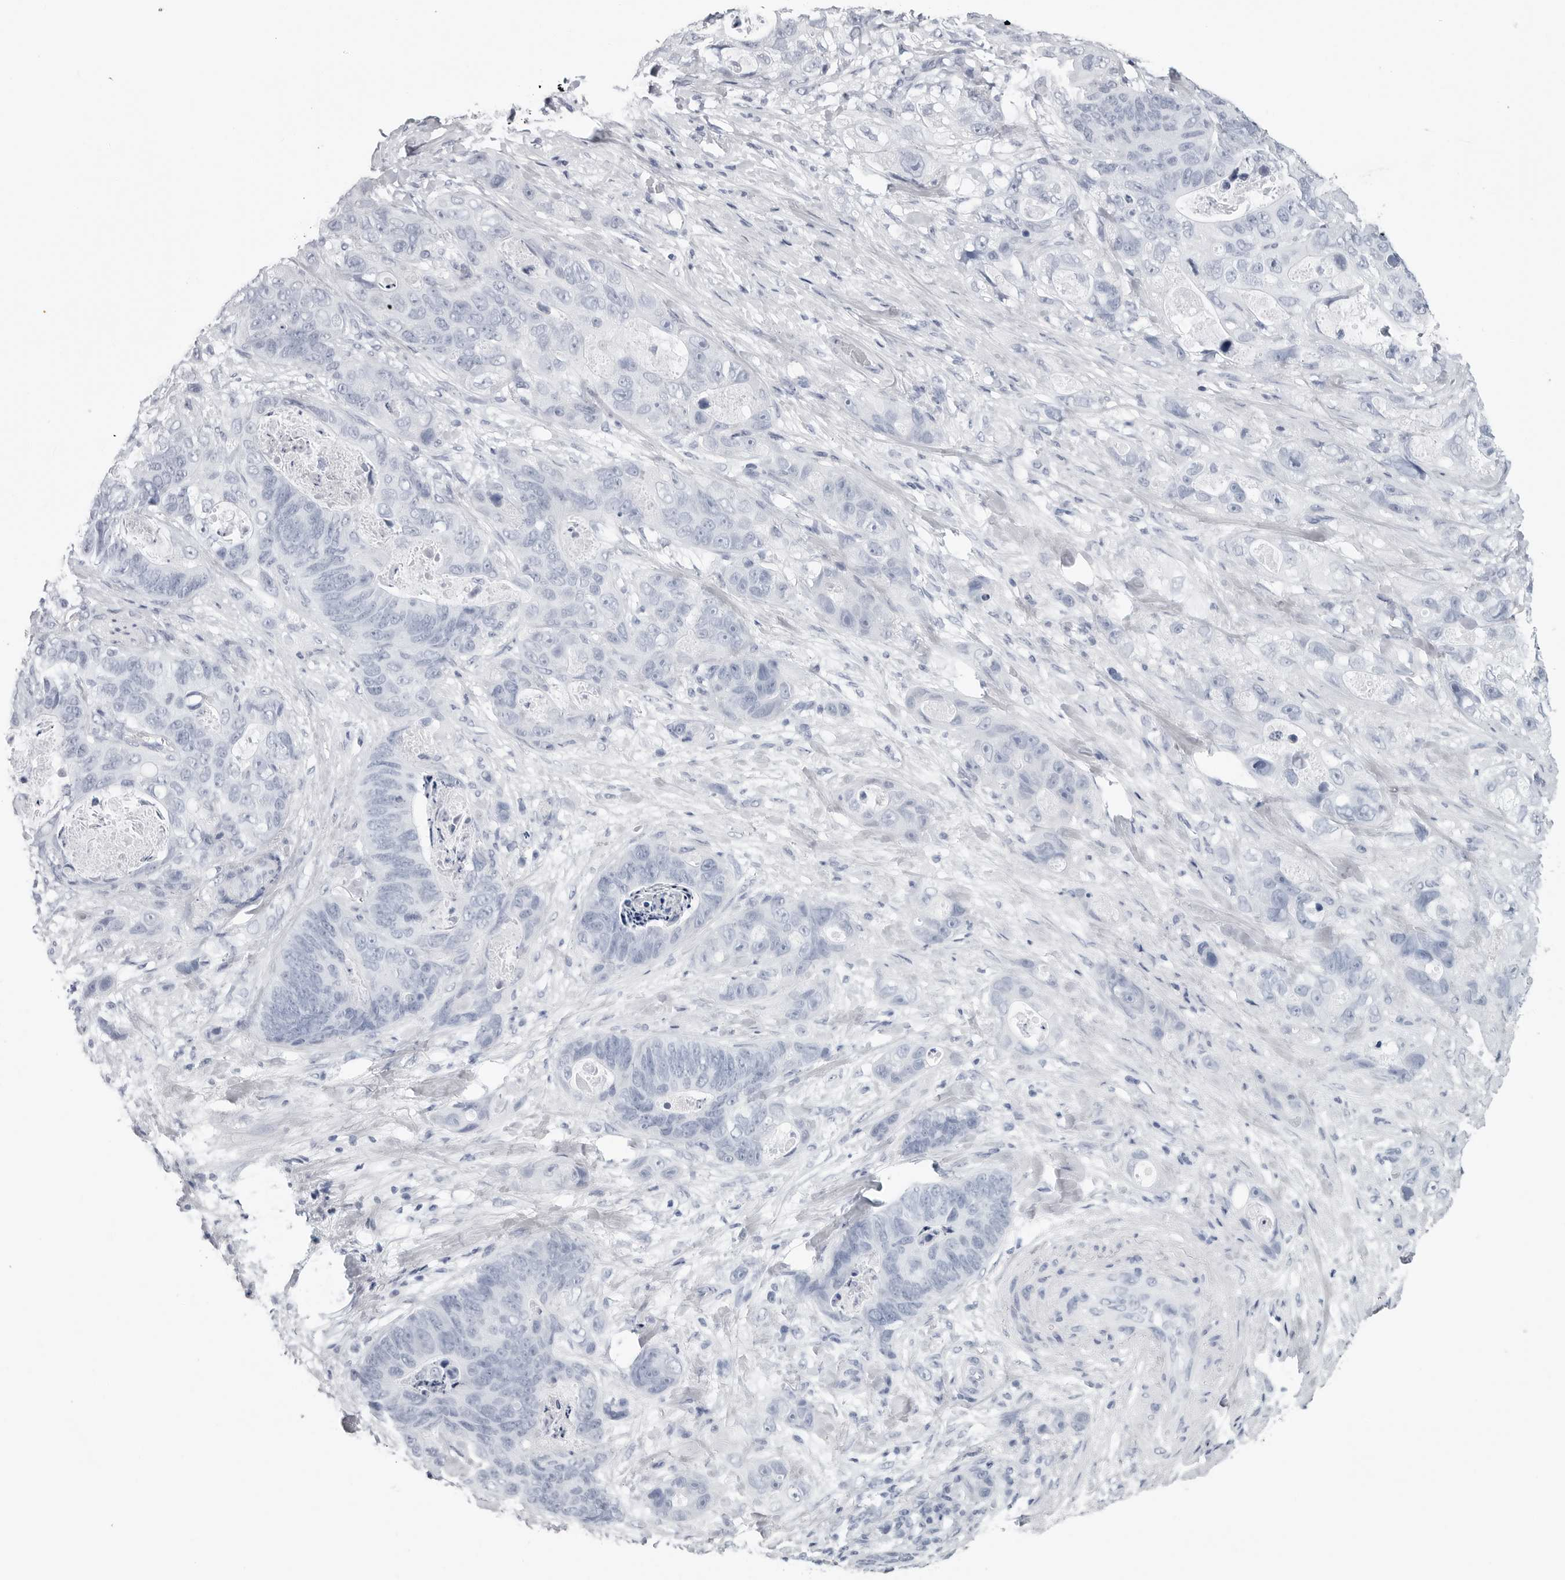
{"staining": {"intensity": "negative", "quantity": "none", "location": "none"}, "tissue": "stomach cancer", "cell_type": "Tumor cells", "image_type": "cancer", "snomed": [{"axis": "morphology", "description": "Normal tissue, NOS"}, {"axis": "morphology", "description": "Adenocarcinoma, NOS"}, {"axis": "topography", "description": "Stomach"}], "caption": "Immunohistochemistry of human stomach adenocarcinoma displays no expression in tumor cells.", "gene": "CSH1", "patient": {"sex": "female", "age": 89}}